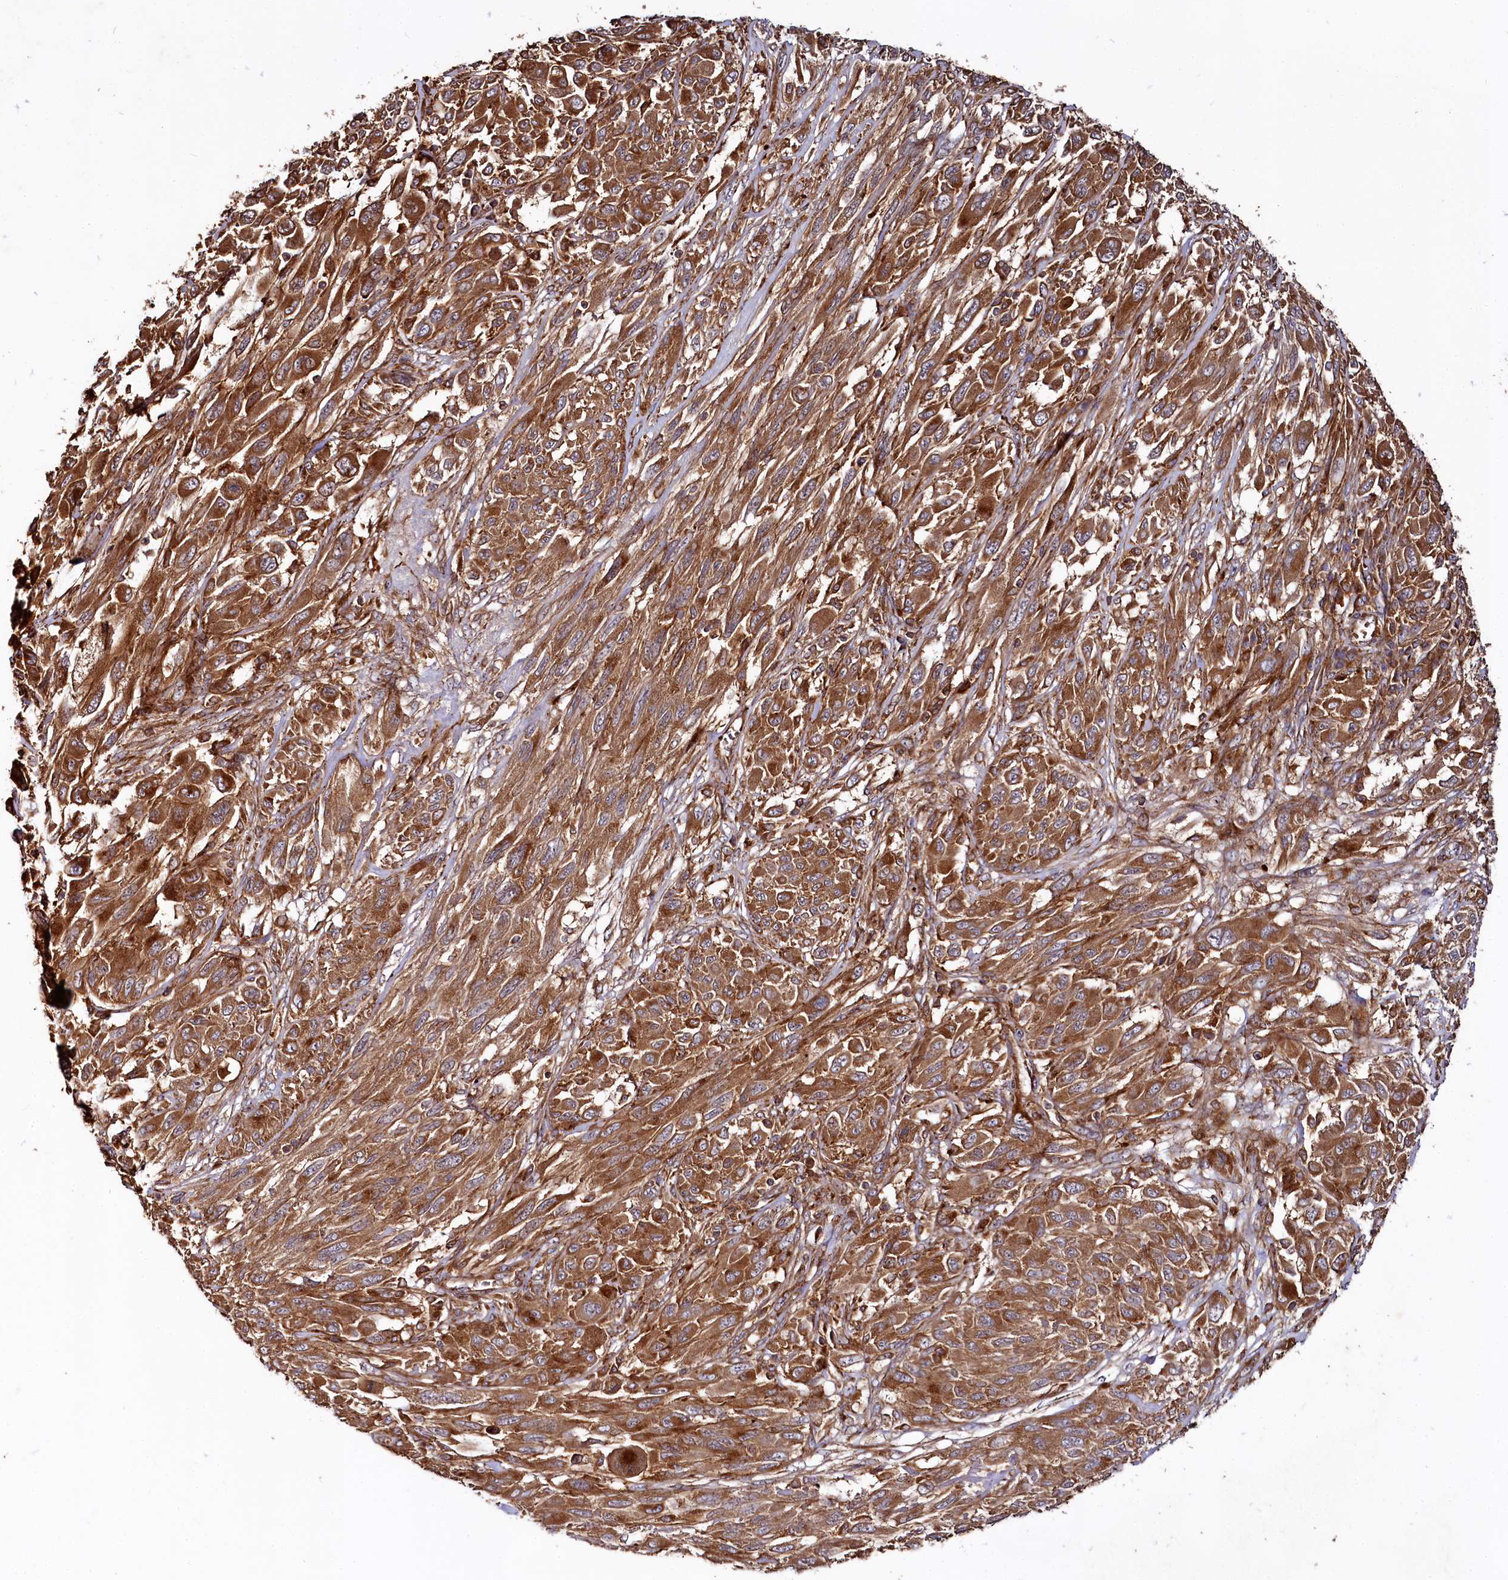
{"staining": {"intensity": "moderate", "quantity": ">75%", "location": "cytoplasmic/membranous"}, "tissue": "melanoma", "cell_type": "Tumor cells", "image_type": "cancer", "snomed": [{"axis": "morphology", "description": "Malignant melanoma, NOS"}, {"axis": "topography", "description": "Skin"}], "caption": "About >75% of tumor cells in human malignant melanoma show moderate cytoplasmic/membranous protein staining as visualized by brown immunohistochemical staining.", "gene": "WDR73", "patient": {"sex": "female", "age": 91}}